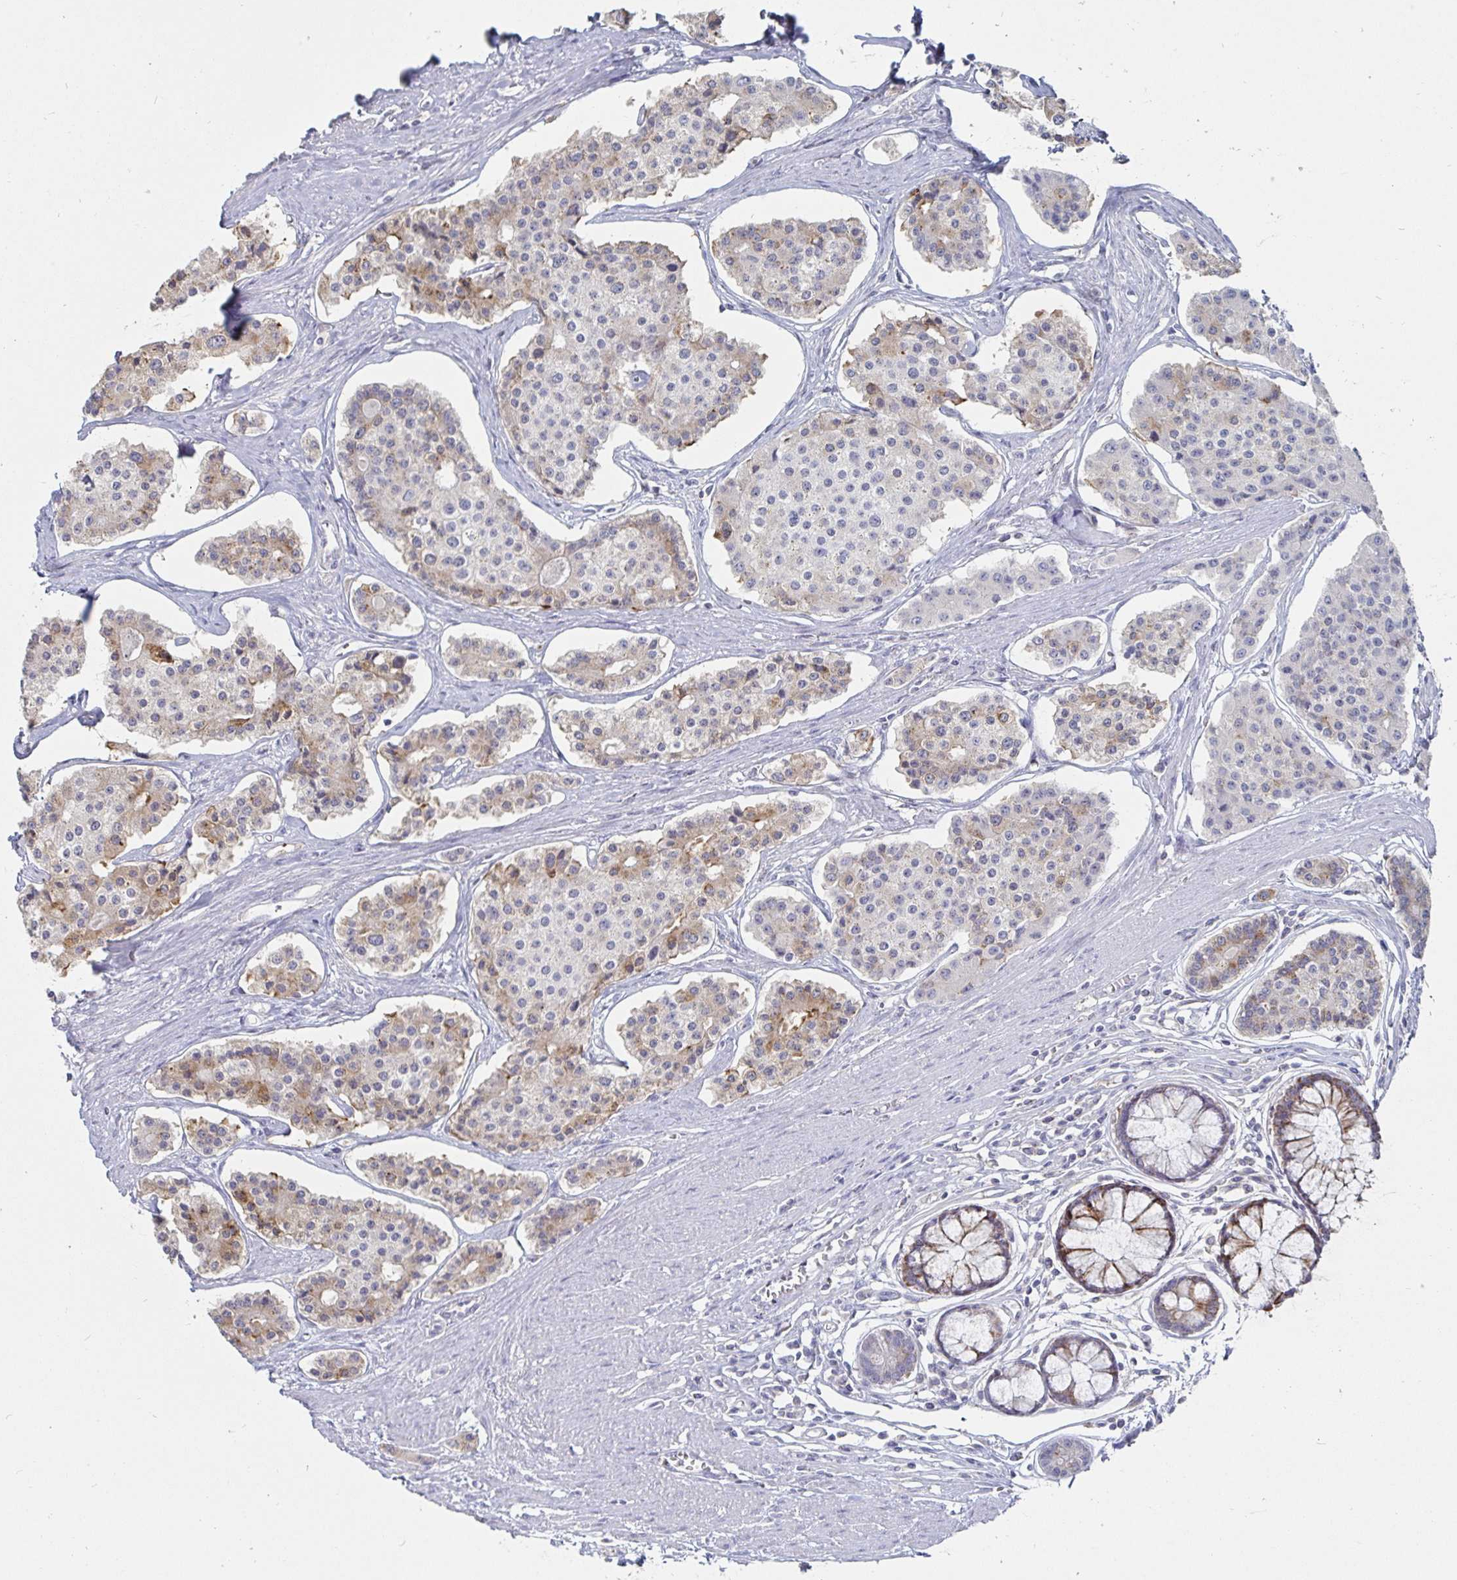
{"staining": {"intensity": "weak", "quantity": "25%-75%", "location": "cytoplasmic/membranous"}, "tissue": "carcinoid", "cell_type": "Tumor cells", "image_type": "cancer", "snomed": [{"axis": "morphology", "description": "Carcinoid, malignant, NOS"}, {"axis": "topography", "description": "Small intestine"}], "caption": "Protein positivity by immunohistochemistry reveals weak cytoplasmic/membranous staining in approximately 25%-75% of tumor cells in carcinoid.", "gene": "SPPL3", "patient": {"sex": "female", "age": 65}}